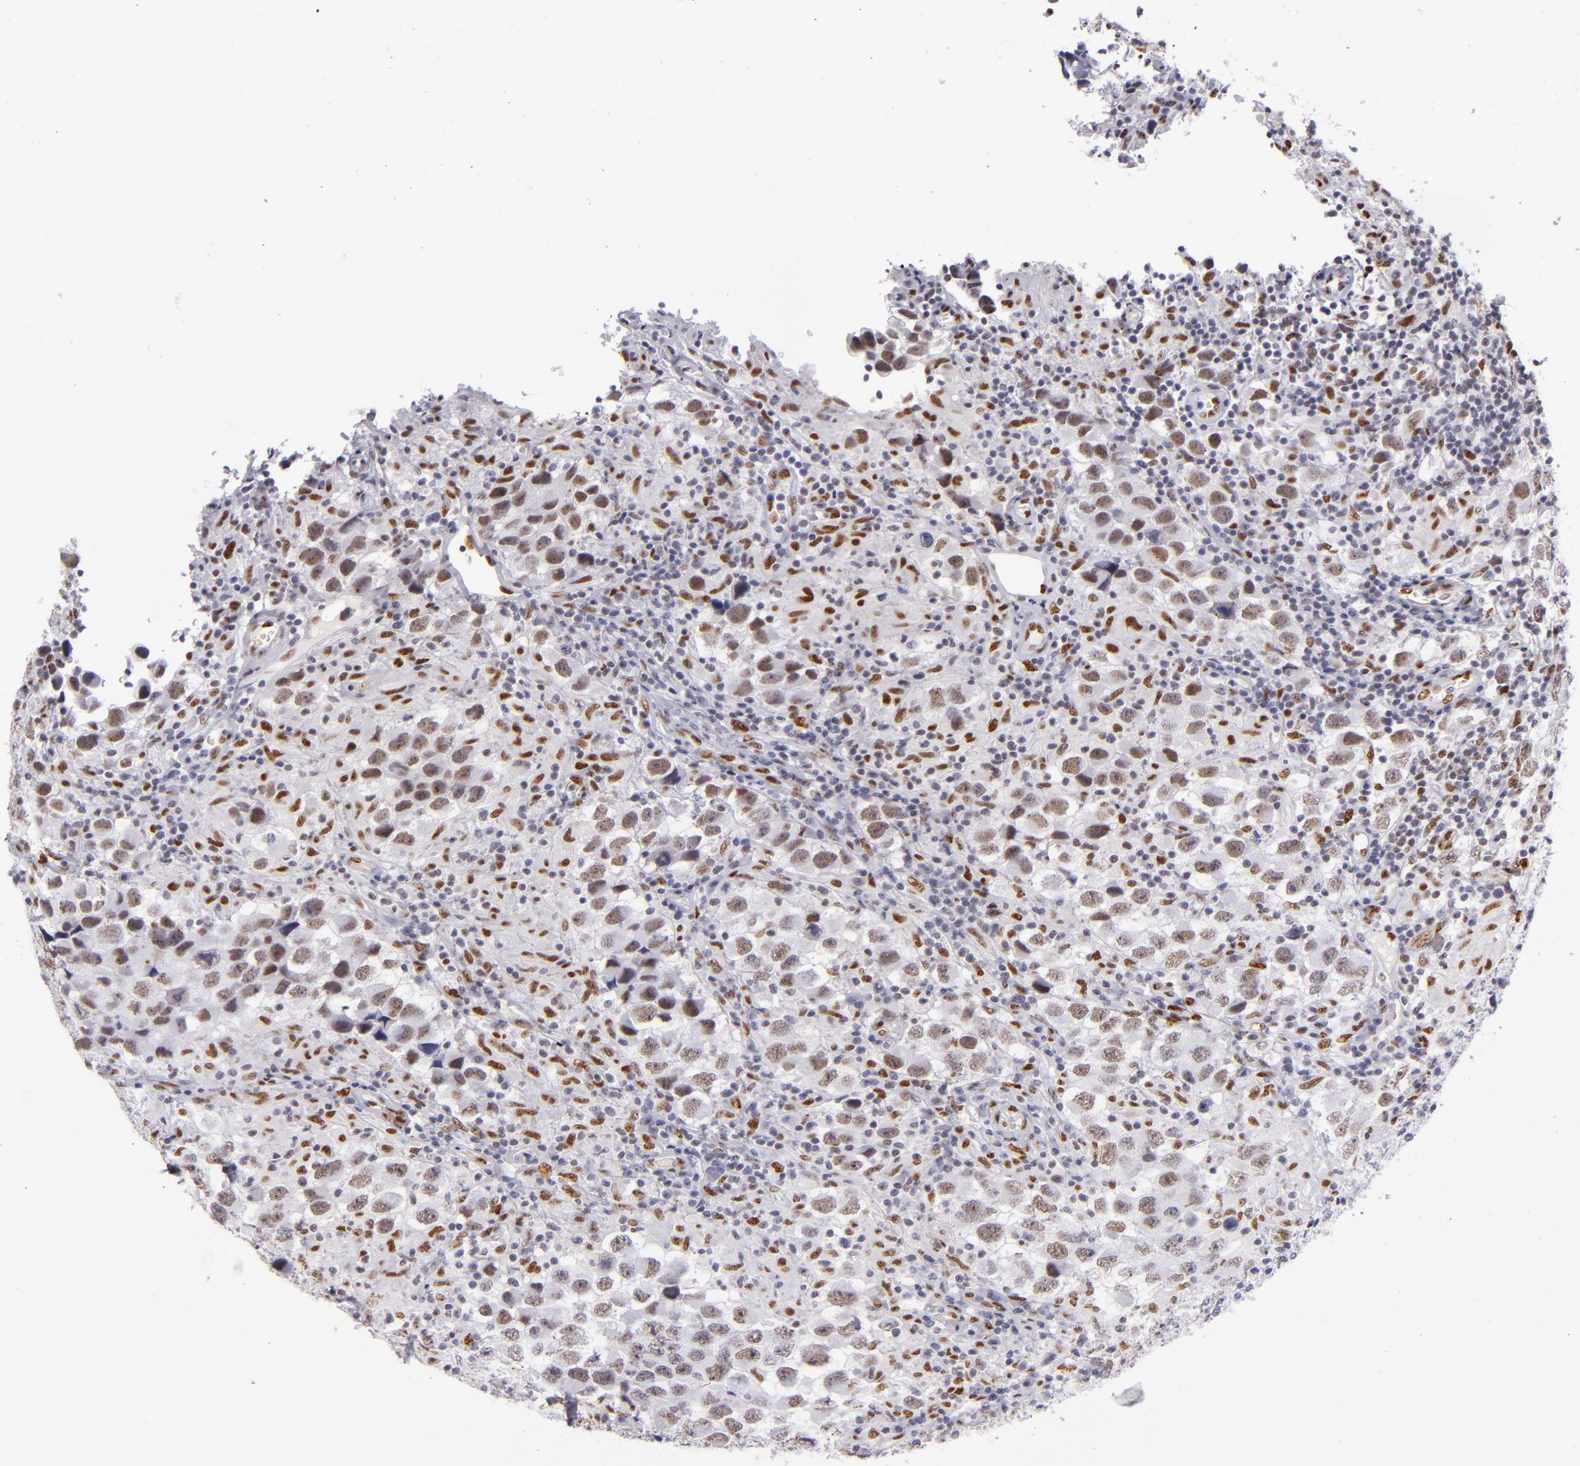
{"staining": {"intensity": "moderate", "quantity": ">75%", "location": "nuclear"}, "tissue": "testis cancer", "cell_type": "Tumor cells", "image_type": "cancer", "snomed": [{"axis": "morphology", "description": "Carcinoma, Embryonal, NOS"}, {"axis": "topography", "description": "Testis"}], "caption": "A brown stain shows moderate nuclear staining of a protein in human testis cancer tumor cells. Using DAB (3,3'-diaminobenzidine) (brown) and hematoxylin (blue) stains, captured at high magnification using brightfield microscopy.", "gene": "TOP3A", "patient": {"sex": "male", "age": 21}}